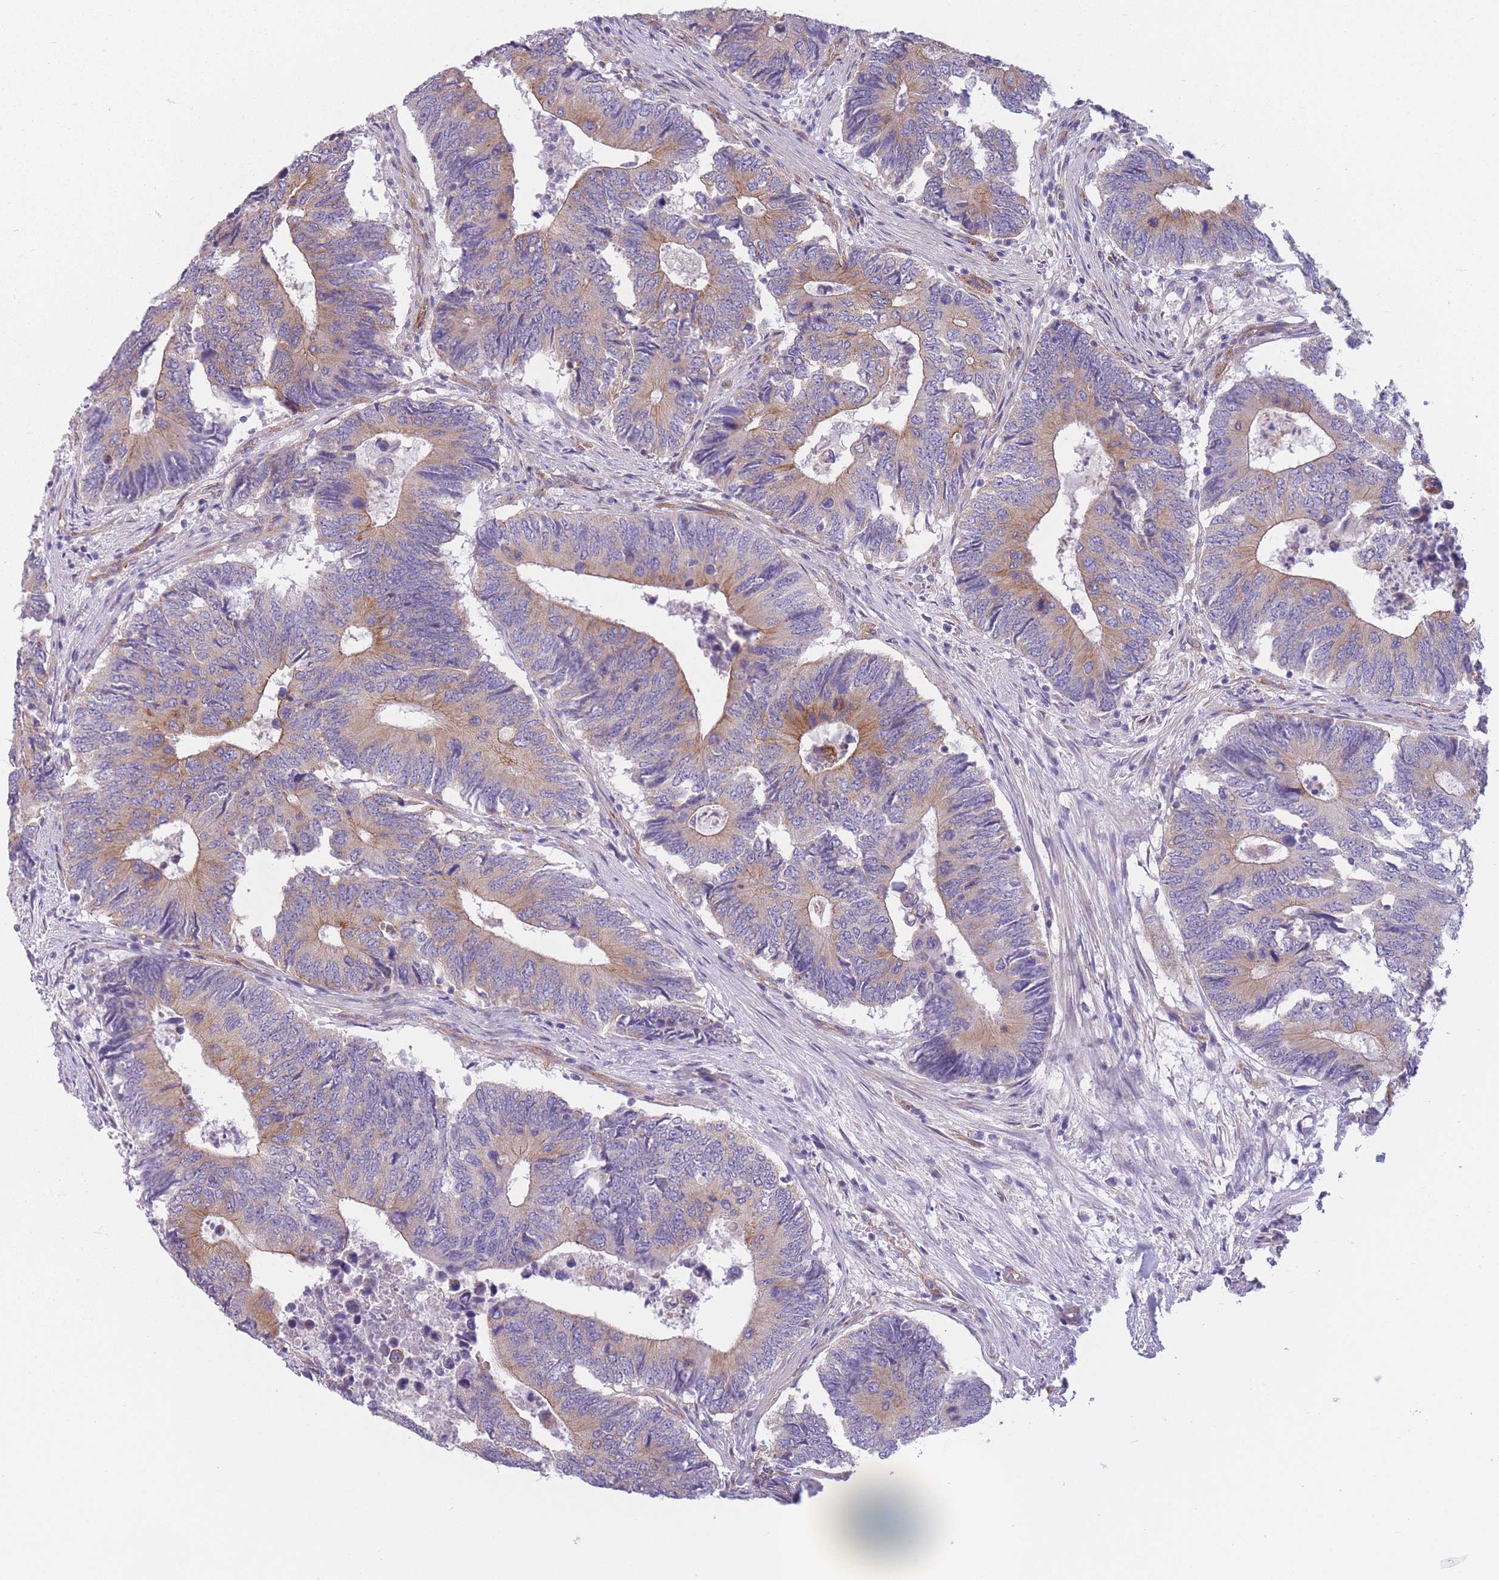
{"staining": {"intensity": "moderate", "quantity": ">75%", "location": "cytoplasmic/membranous"}, "tissue": "colorectal cancer", "cell_type": "Tumor cells", "image_type": "cancer", "snomed": [{"axis": "morphology", "description": "Adenocarcinoma, NOS"}, {"axis": "topography", "description": "Colon"}], "caption": "A histopathology image showing moderate cytoplasmic/membranous positivity in approximately >75% of tumor cells in adenocarcinoma (colorectal), as visualized by brown immunohistochemical staining.", "gene": "SERPINB3", "patient": {"sex": "male", "age": 87}}